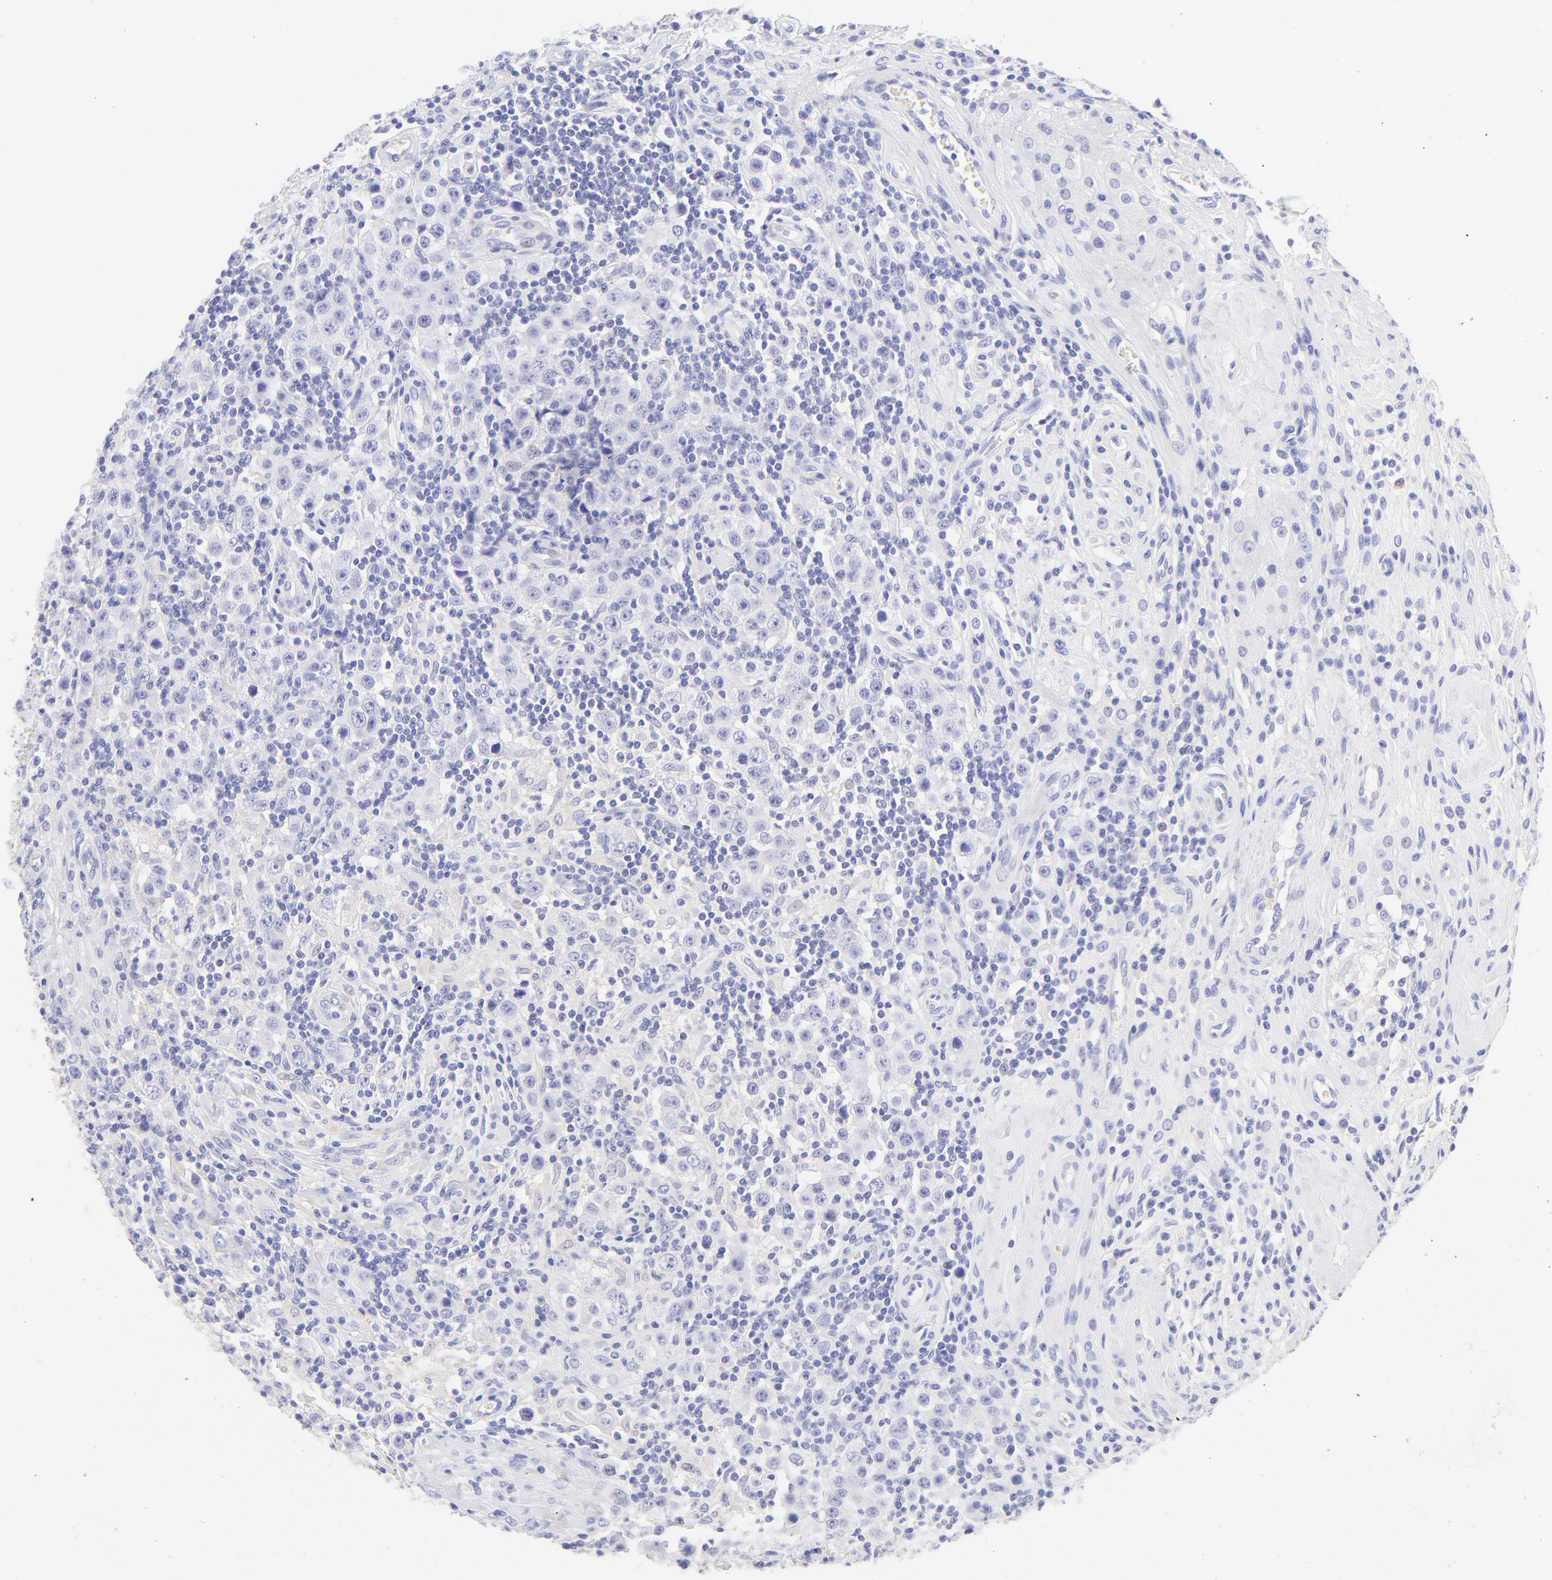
{"staining": {"intensity": "negative", "quantity": "none", "location": "none"}, "tissue": "testis cancer", "cell_type": "Tumor cells", "image_type": "cancer", "snomed": [{"axis": "morphology", "description": "Seminoma, NOS"}, {"axis": "topography", "description": "Testis"}], "caption": "Histopathology image shows no significant protein expression in tumor cells of testis cancer (seminoma).", "gene": "FRMPD3", "patient": {"sex": "male", "age": 32}}